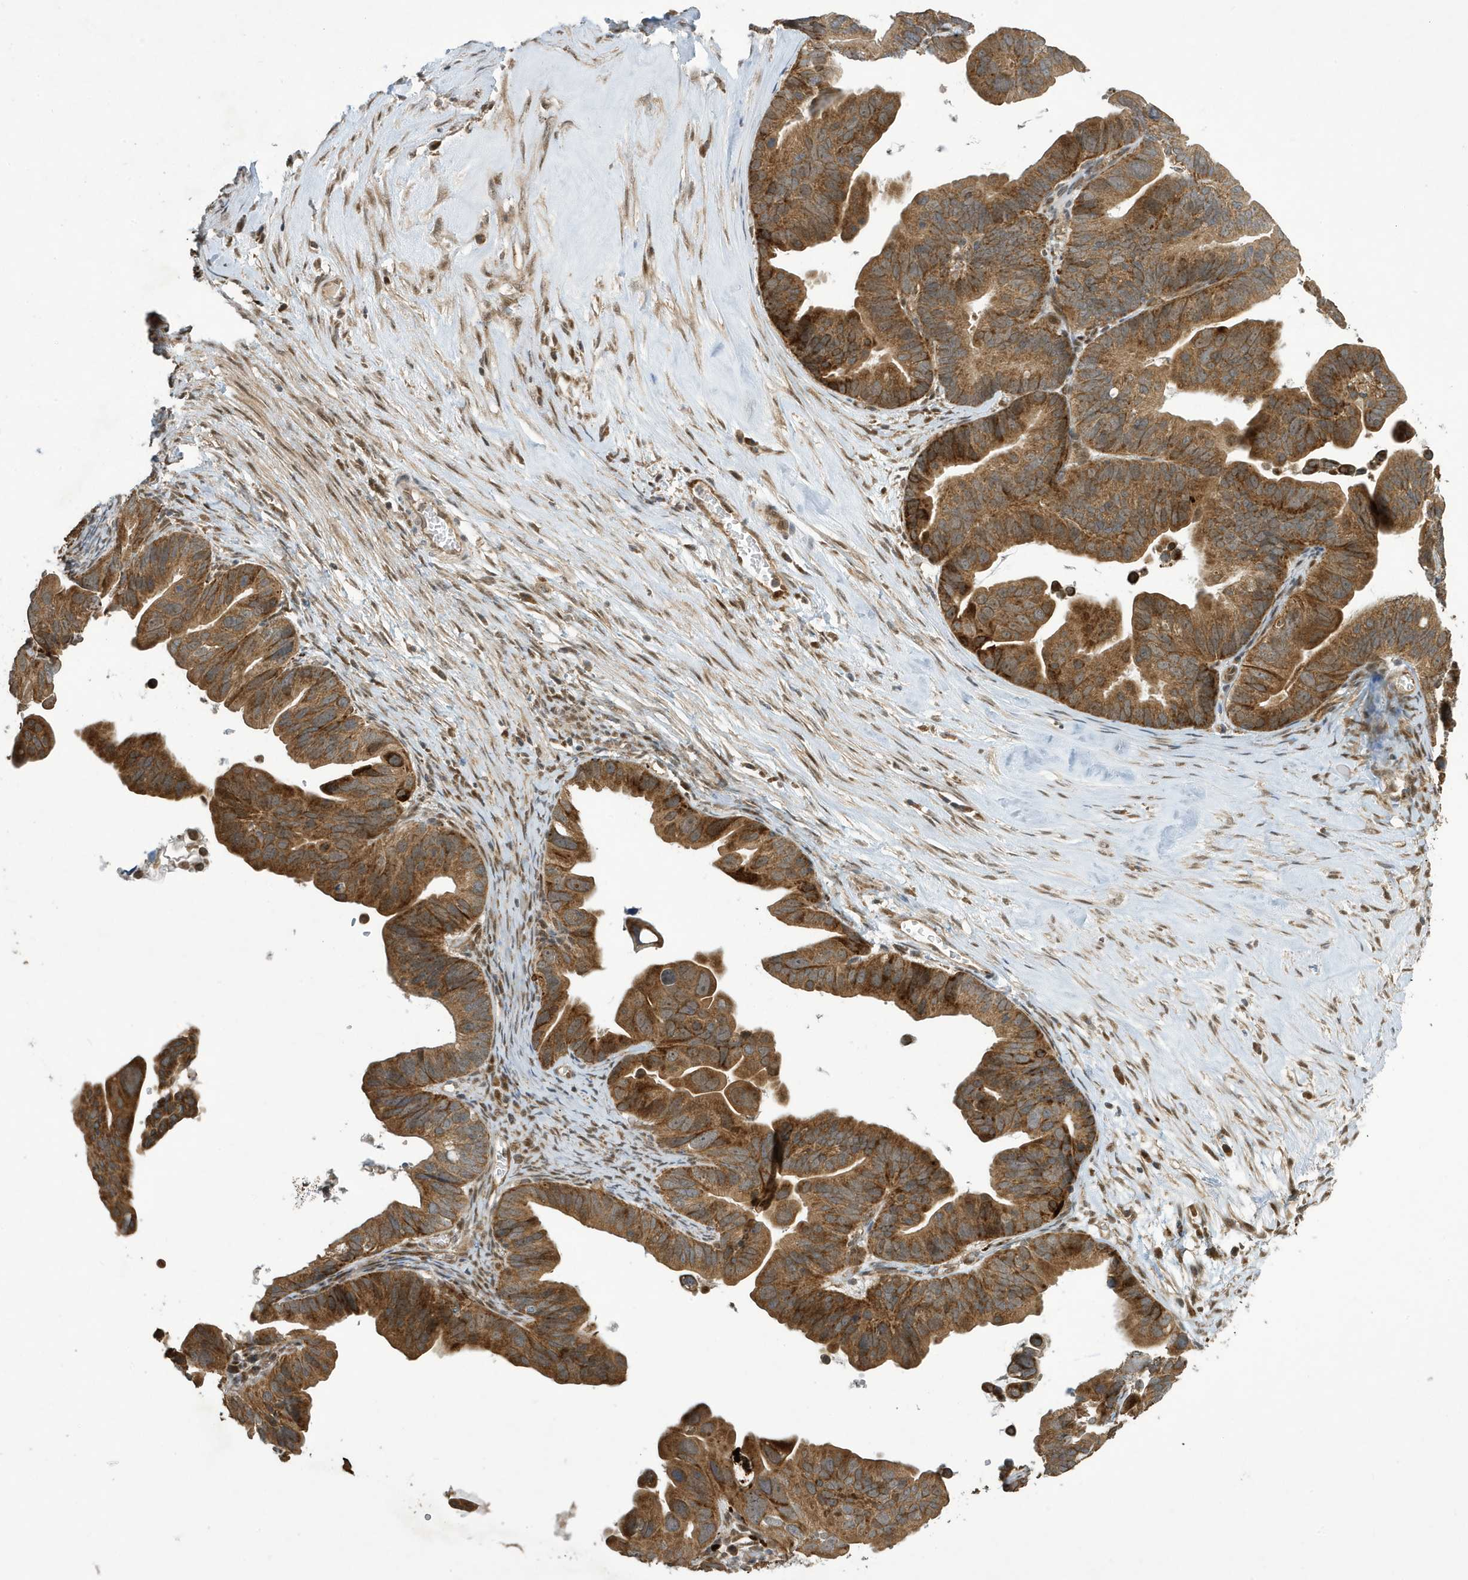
{"staining": {"intensity": "moderate", "quantity": ">75%", "location": "cytoplasmic/membranous"}, "tissue": "ovarian cancer", "cell_type": "Tumor cells", "image_type": "cancer", "snomed": [{"axis": "morphology", "description": "Cystadenocarcinoma, serous, NOS"}, {"axis": "topography", "description": "Ovary"}], "caption": "DAB (3,3'-diaminobenzidine) immunohistochemical staining of ovarian cancer (serous cystadenocarcinoma) reveals moderate cytoplasmic/membranous protein expression in about >75% of tumor cells.", "gene": "NCOA7", "patient": {"sex": "female", "age": 56}}